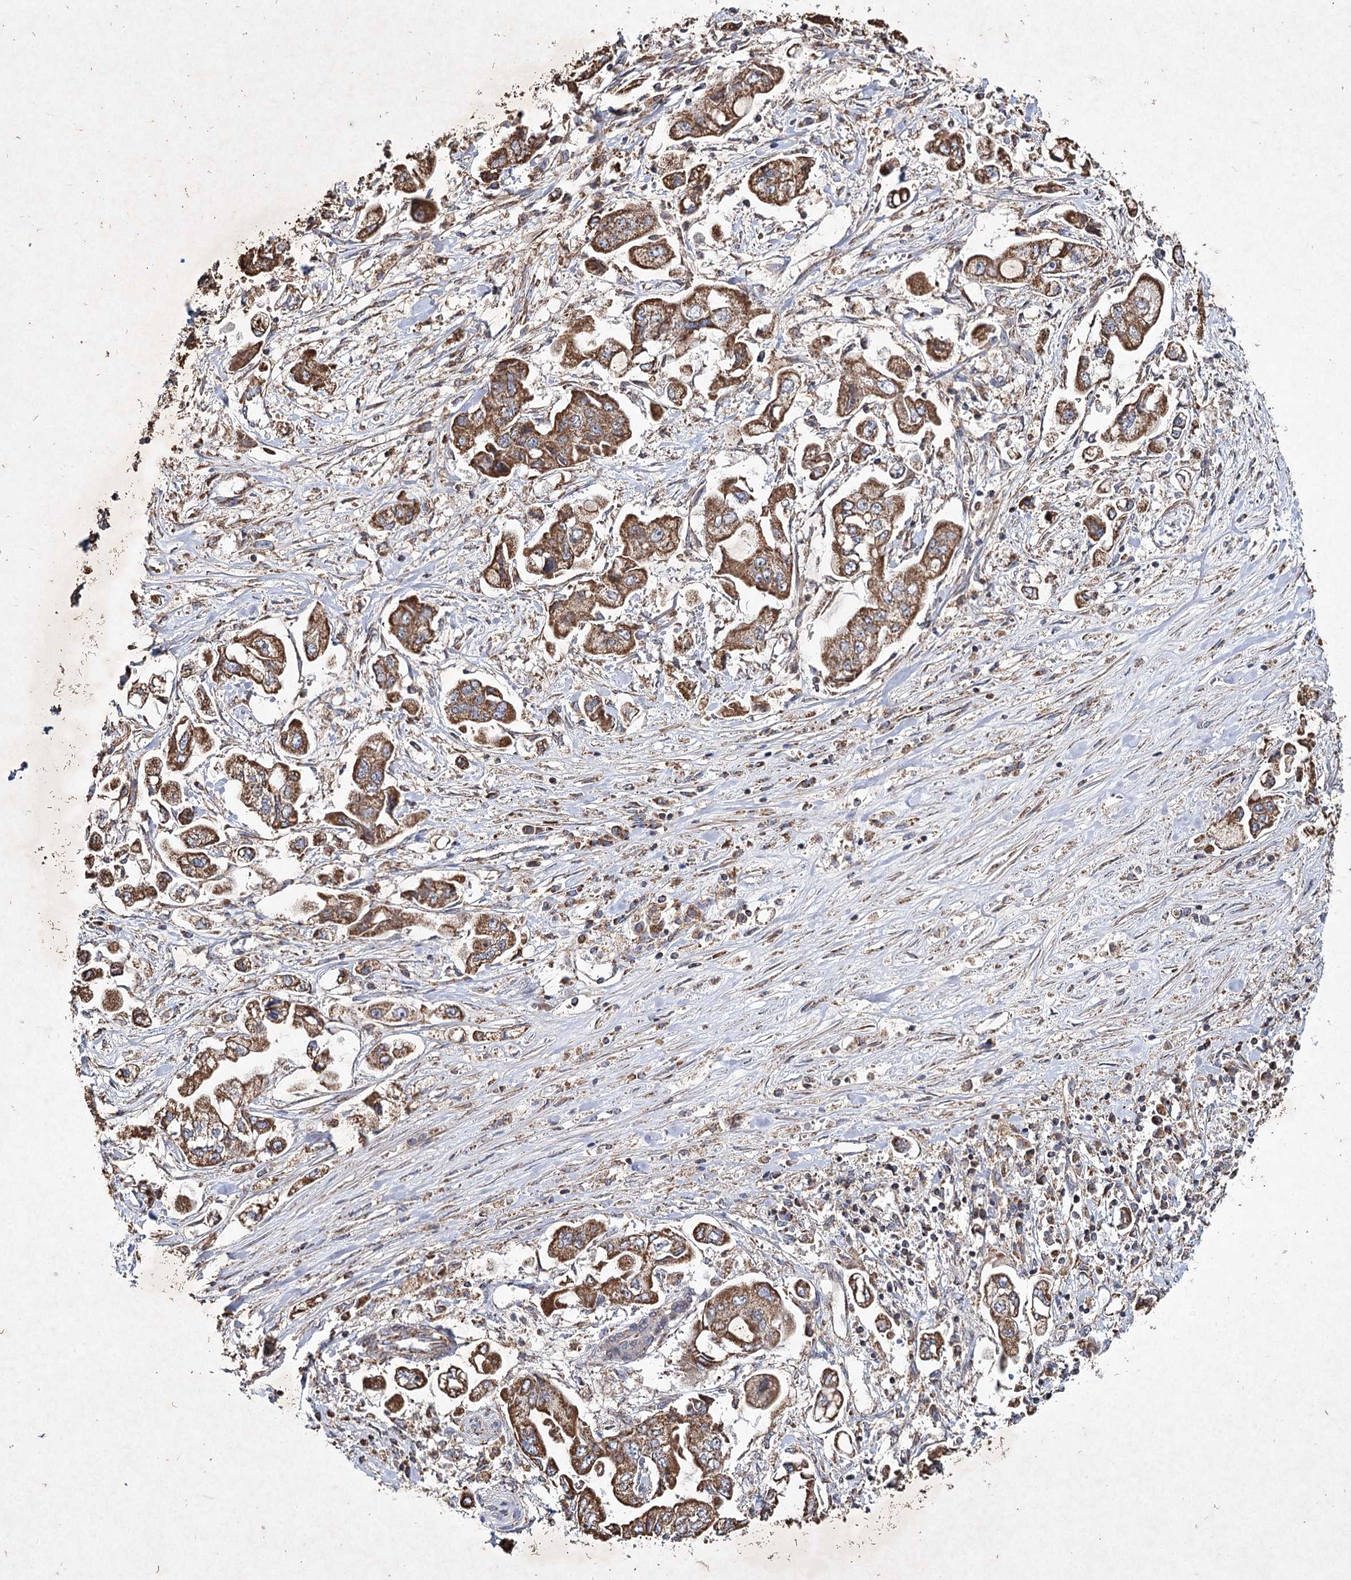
{"staining": {"intensity": "strong", "quantity": ">75%", "location": "cytoplasmic/membranous"}, "tissue": "stomach cancer", "cell_type": "Tumor cells", "image_type": "cancer", "snomed": [{"axis": "morphology", "description": "Adenocarcinoma, NOS"}, {"axis": "topography", "description": "Stomach"}], "caption": "Immunohistochemistry (IHC) of human adenocarcinoma (stomach) shows high levels of strong cytoplasmic/membranous positivity in about >75% of tumor cells. (DAB IHC with brightfield microscopy, high magnification).", "gene": "PIK3CB", "patient": {"sex": "male", "age": 62}}